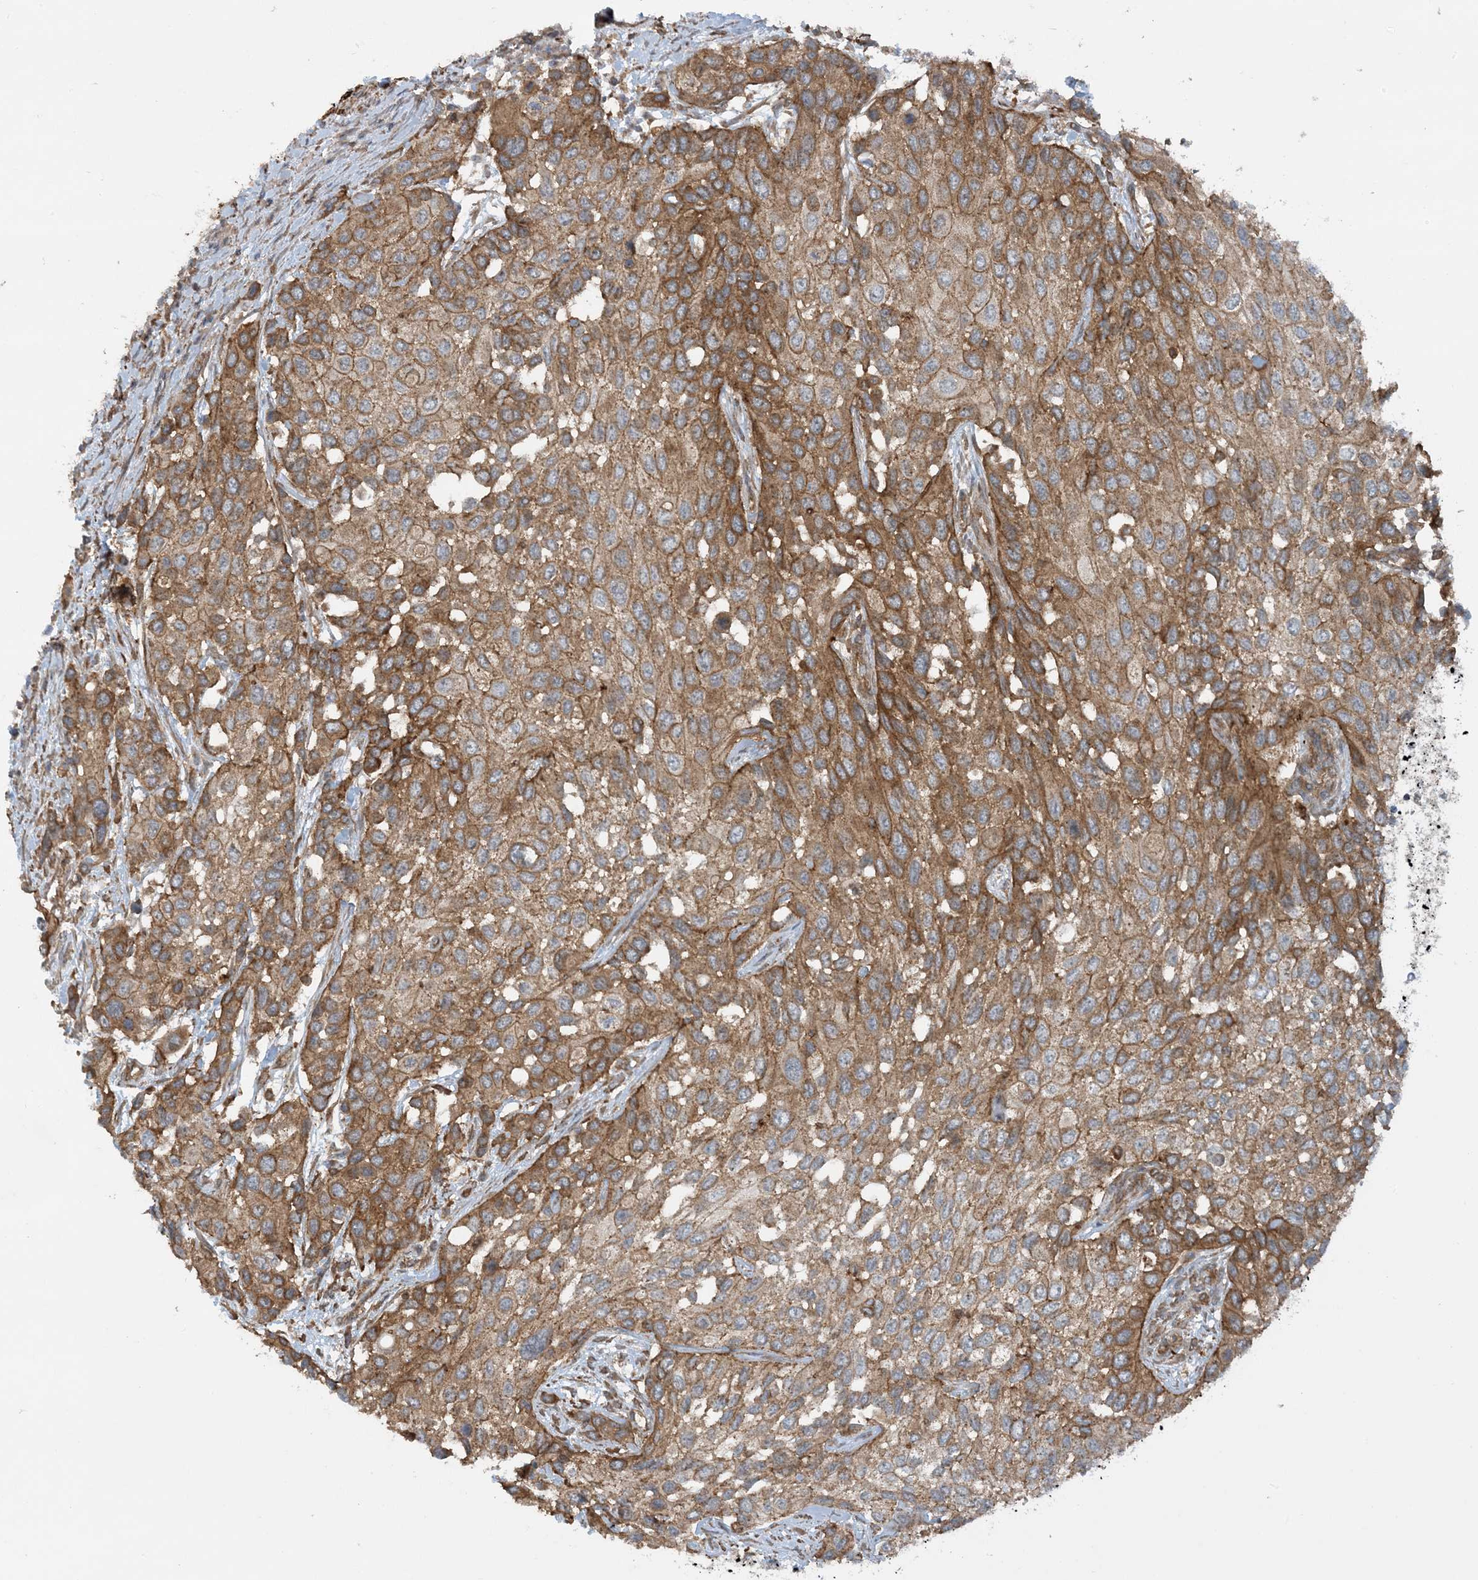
{"staining": {"intensity": "moderate", "quantity": ">75%", "location": "cytoplasmic/membranous"}, "tissue": "urothelial cancer", "cell_type": "Tumor cells", "image_type": "cancer", "snomed": [{"axis": "morphology", "description": "Normal tissue, NOS"}, {"axis": "morphology", "description": "Urothelial carcinoma, High grade"}, {"axis": "topography", "description": "Vascular tissue"}, {"axis": "topography", "description": "Urinary bladder"}], "caption": "A brown stain labels moderate cytoplasmic/membranous expression of a protein in urothelial cancer tumor cells. (brown staining indicates protein expression, while blue staining denotes nuclei).", "gene": "STAM2", "patient": {"sex": "female", "age": 56}}